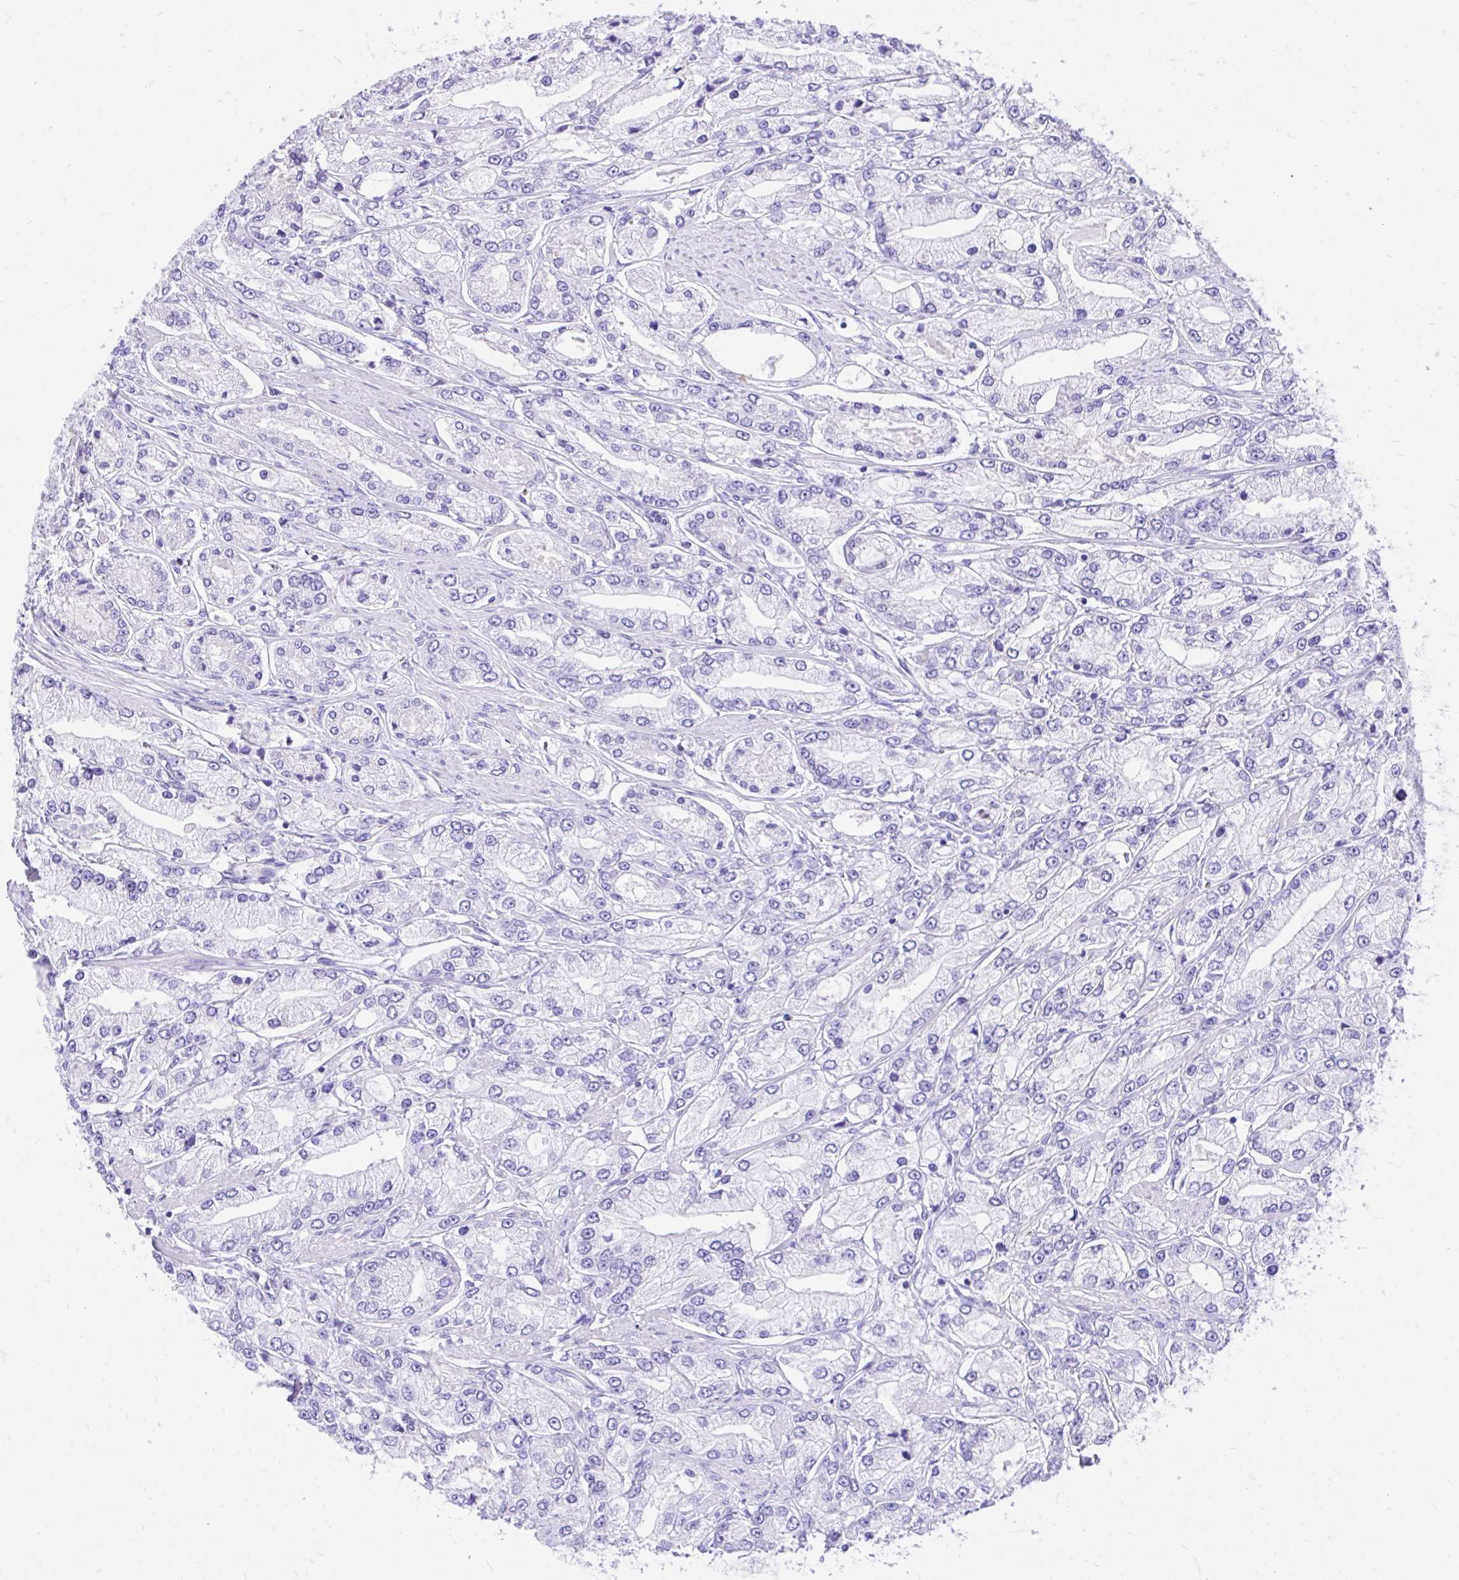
{"staining": {"intensity": "negative", "quantity": "none", "location": "none"}, "tissue": "prostate cancer", "cell_type": "Tumor cells", "image_type": "cancer", "snomed": [{"axis": "morphology", "description": "Adenocarcinoma, High grade"}, {"axis": "topography", "description": "Prostate"}], "caption": "DAB immunohistochemical staining of human prostate cancer shows no significant staining in tumor cells. (DAB immunohistochemistry visualized using brightfield microscopy, high magnification).", "gene": "MON1A", "patient": {"sex": "male", "age": 66}}